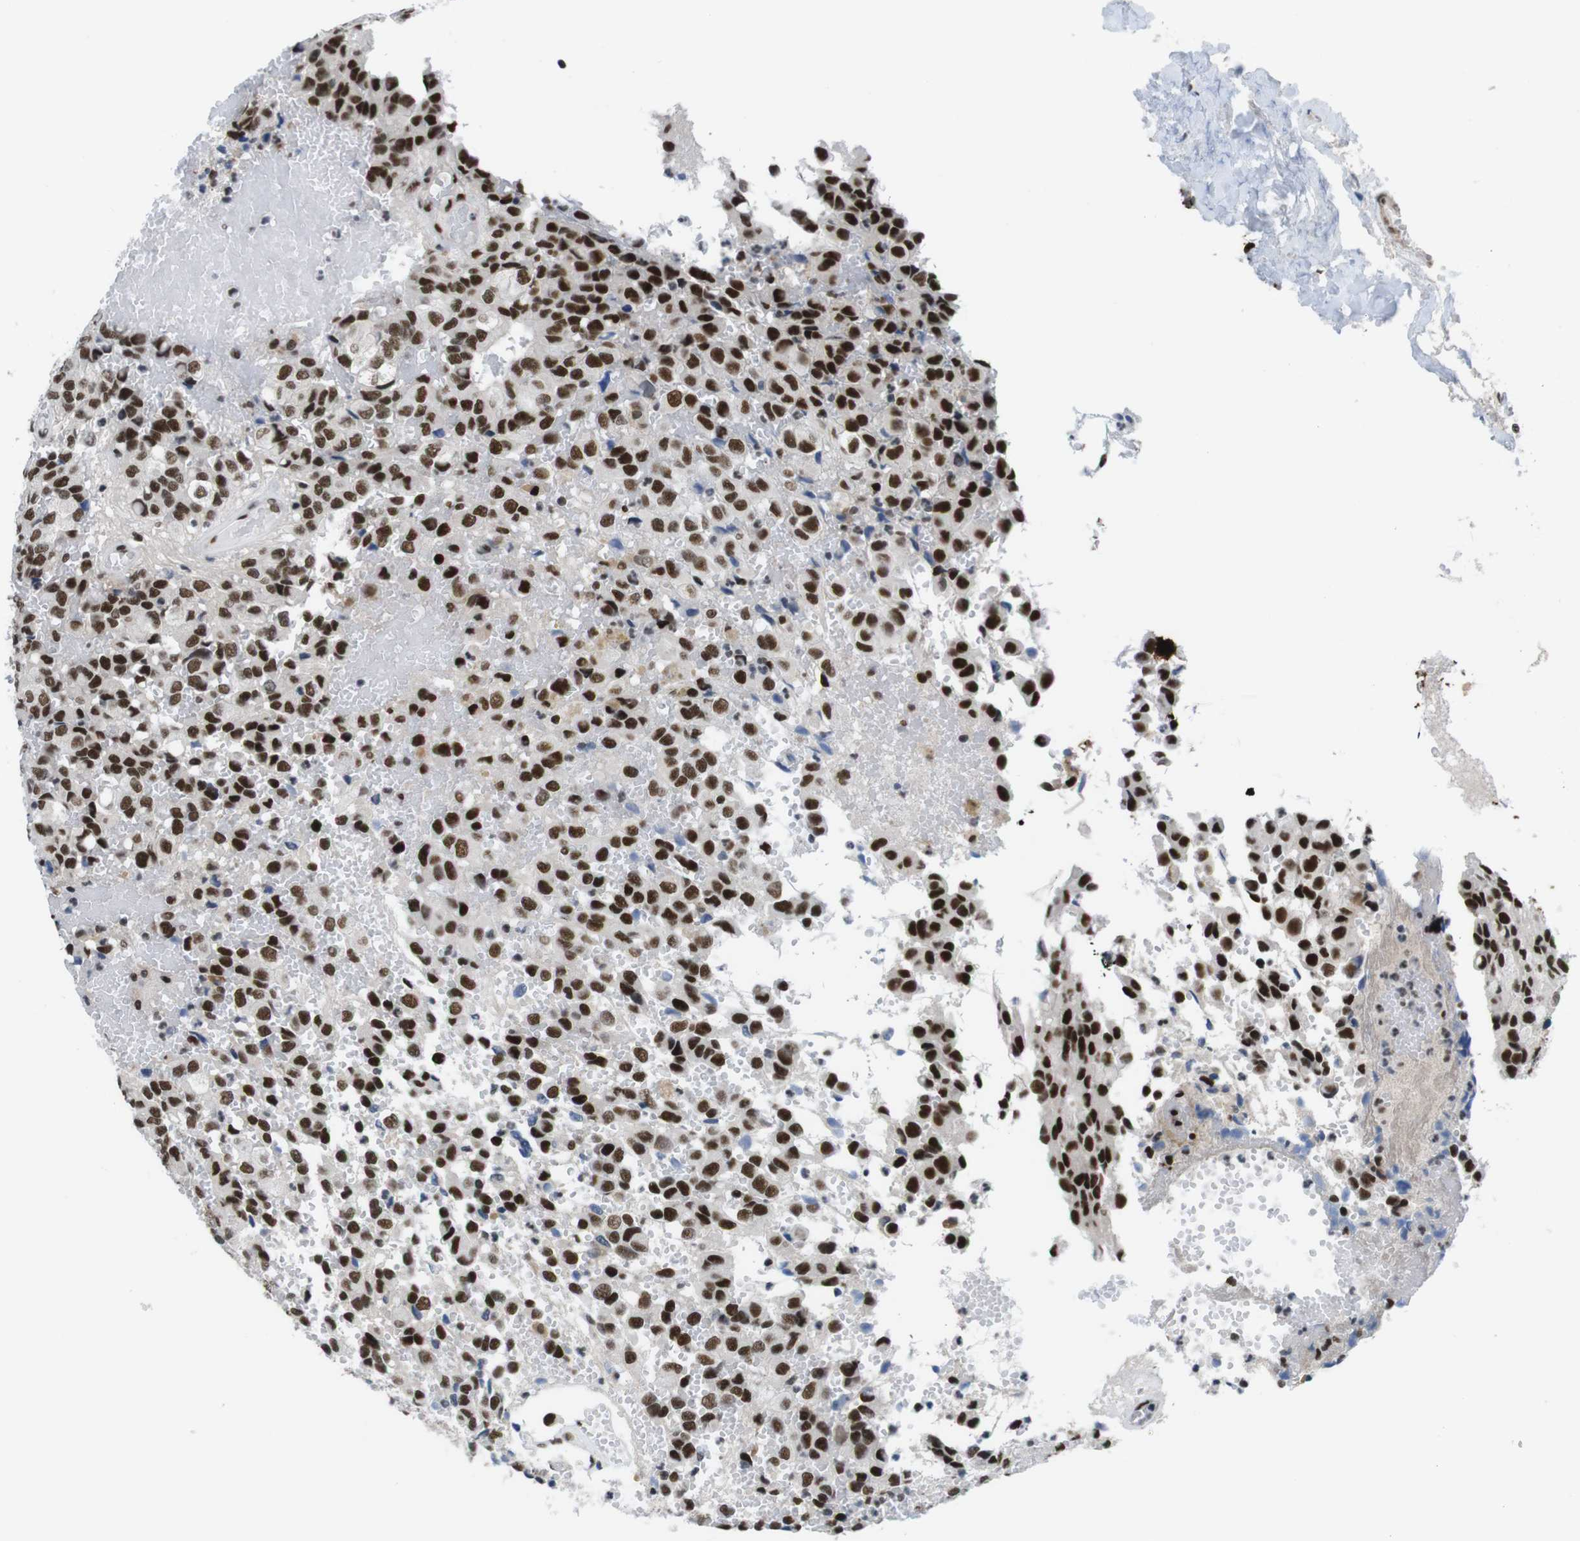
{"staining": {"intensity": "strong", "quantity": ">75%", "location": "nuclear"}, "tissue": "glioma", "cell_type": "Tumor cells", "image_type": "cancer", "snomed": [{"axis": "morphology", "description": "Glioma, malignant, High grade"}, {"axis": "topography", "description": "Brain"}], "caption": "The photomicrograph exhibits a brown stain indicating the presence of a protein in the nuclear of tumor cells in malignant glioma (high-grade).", "gene": "PSME3", "patient": {"sex": "male", "age": 32}}